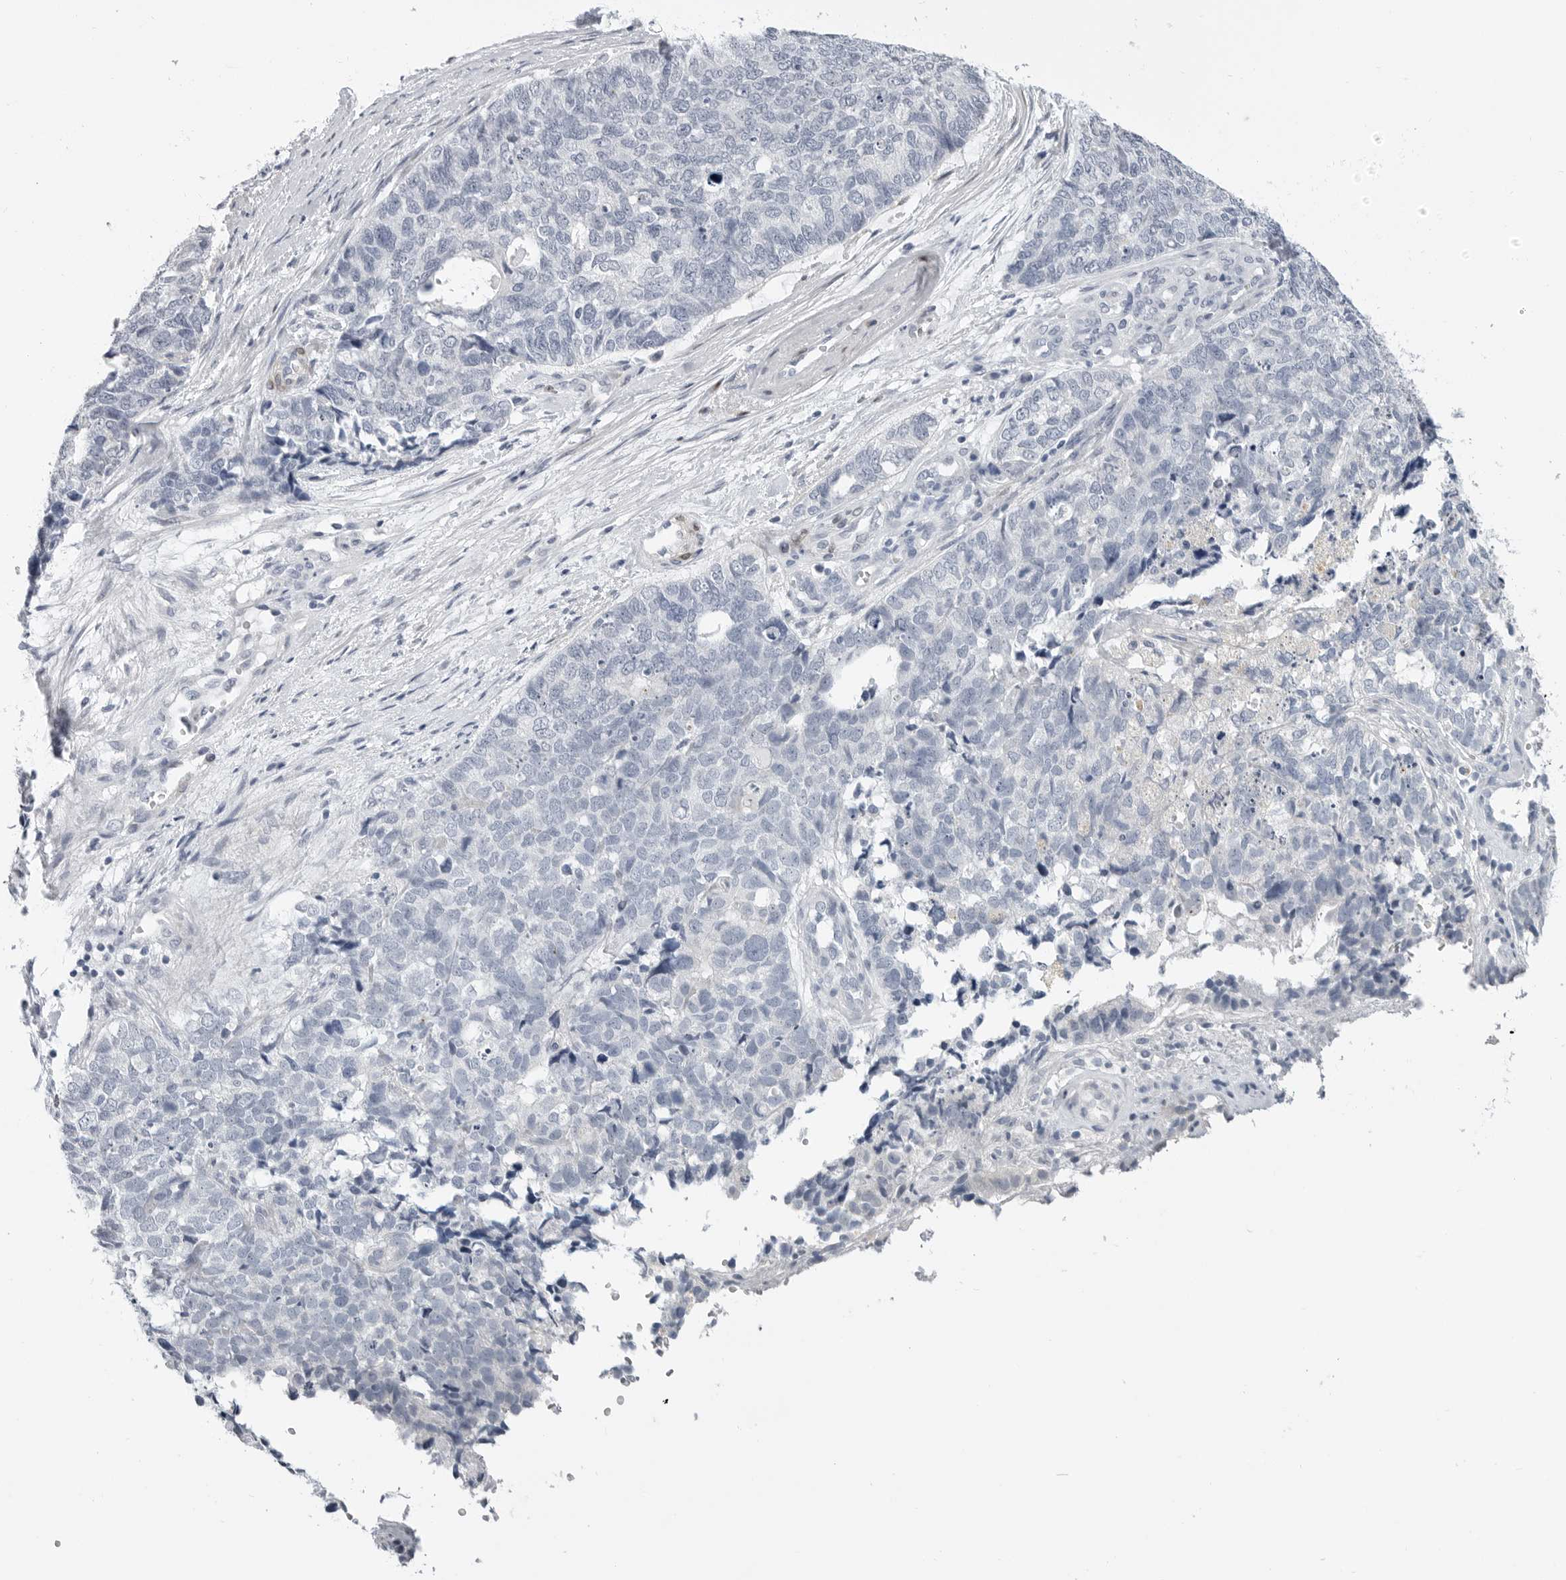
{"staining": {"intensity": "negative", "quantity": "none", "location": "none"}, "tissue": "cervical cancer", "cell_type": "Tumor cells", "image_type": "cancer", "snomed": [{"axis": "morphology", "description": "Squamous cell carcinoma, NOS"}, {"axis": "topography", "description": "Cervix"}], "caption": "This micrograph is of cervical cancer stained with IHC to label a protein in brown with the nuclei are counter-stained blue. There is no staining in tumor cells.", "gene": "PLN", "patient": {"sex": "female", "age": 63}}